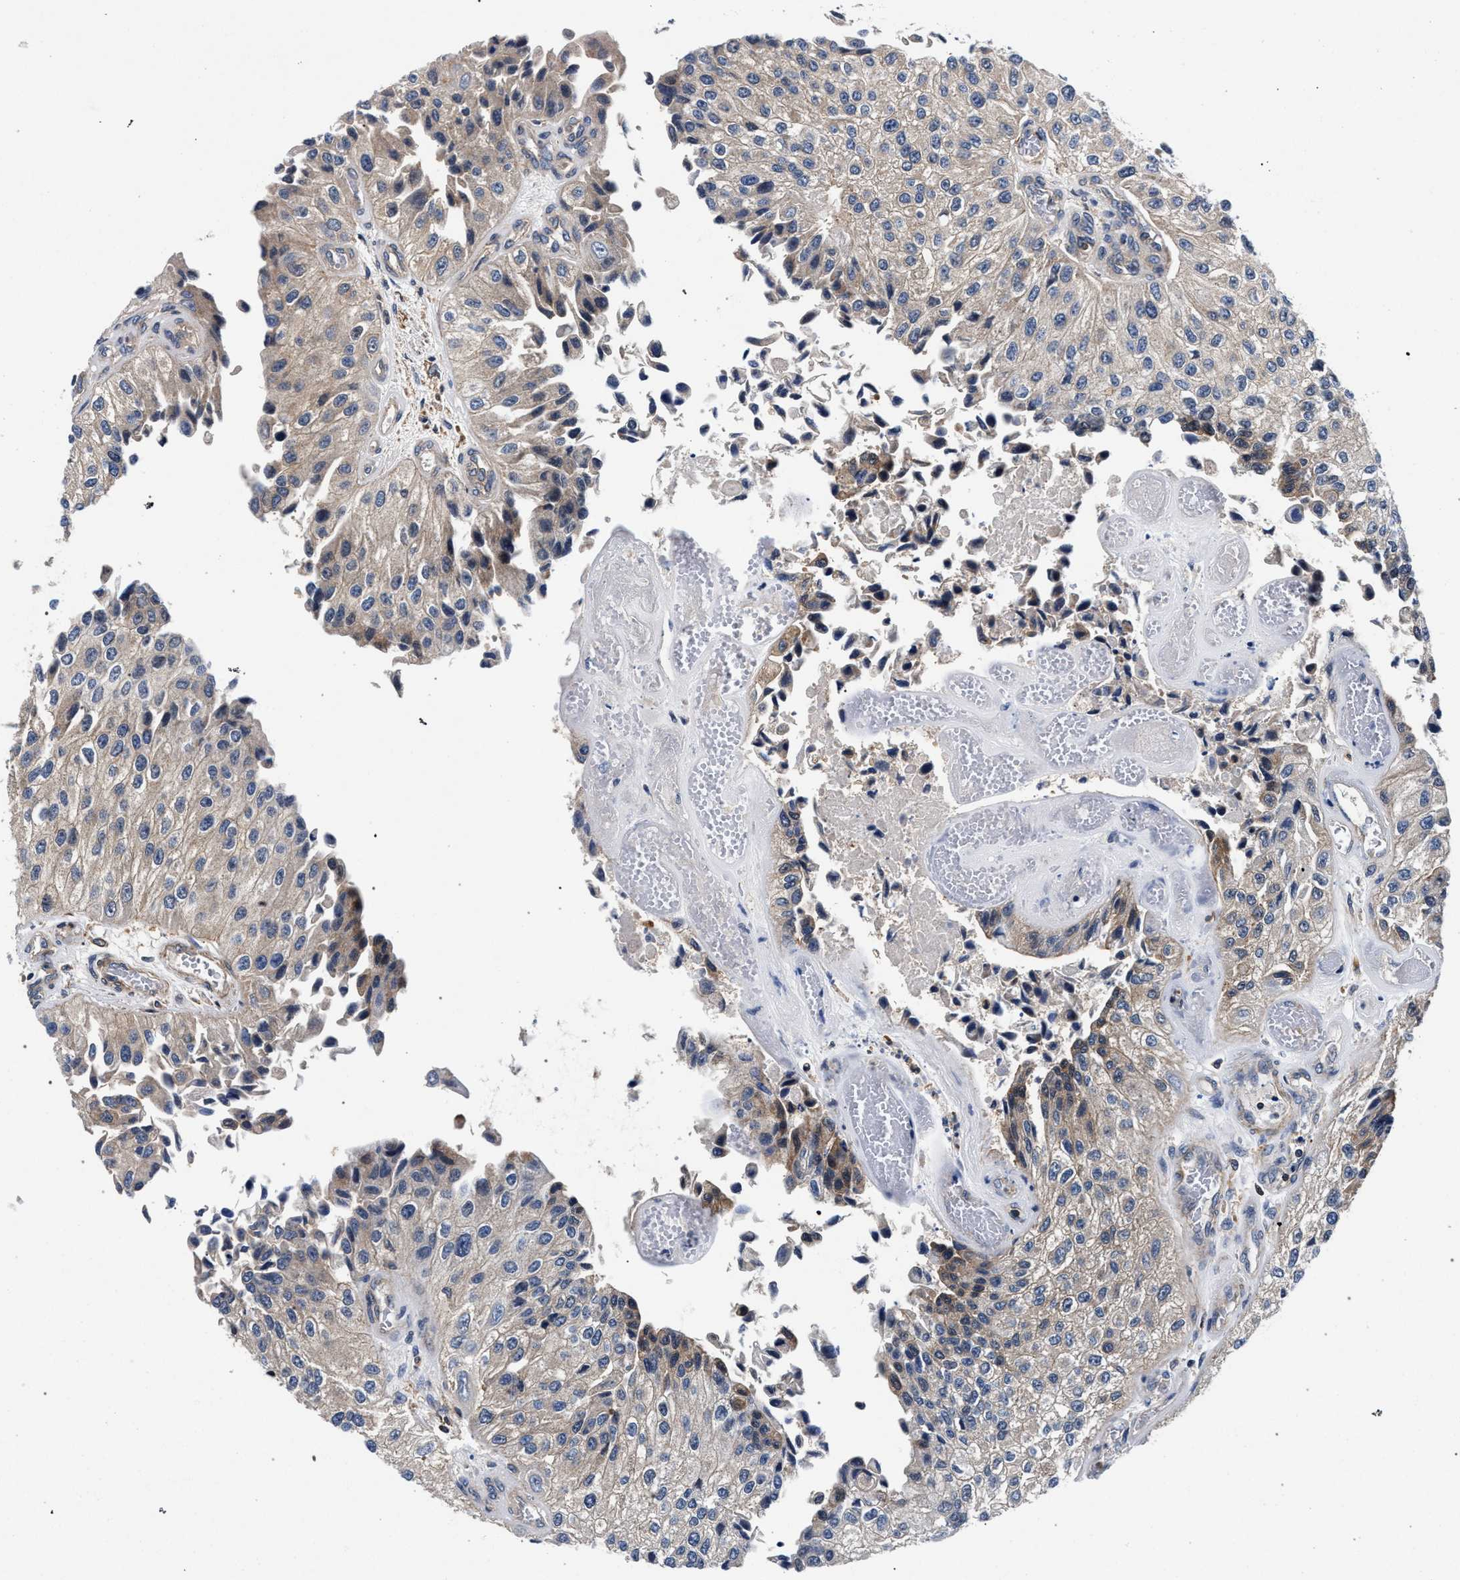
{"staining": {"intensity": "weak", "quantity": "<25%", "location": "cytoplasmic/membranous"}, "tissue": "urothelial cancer", "cell_type": "Tumor cells", "image_type": "cancer", "snomed": [{"axis": "morphology", "description": "Urothelial carcinoma, High grade"}, {"axis": "topography", "description": "Kidney"}, {"axis": "topography", "description": "Urinary bladder"}], "caption": "Urothelial cancer was stained to show a protein in brown. There is no significant staining in tumor cells.", "gene": "LASP1", "patient": {"sex": "male", "age": 77}}